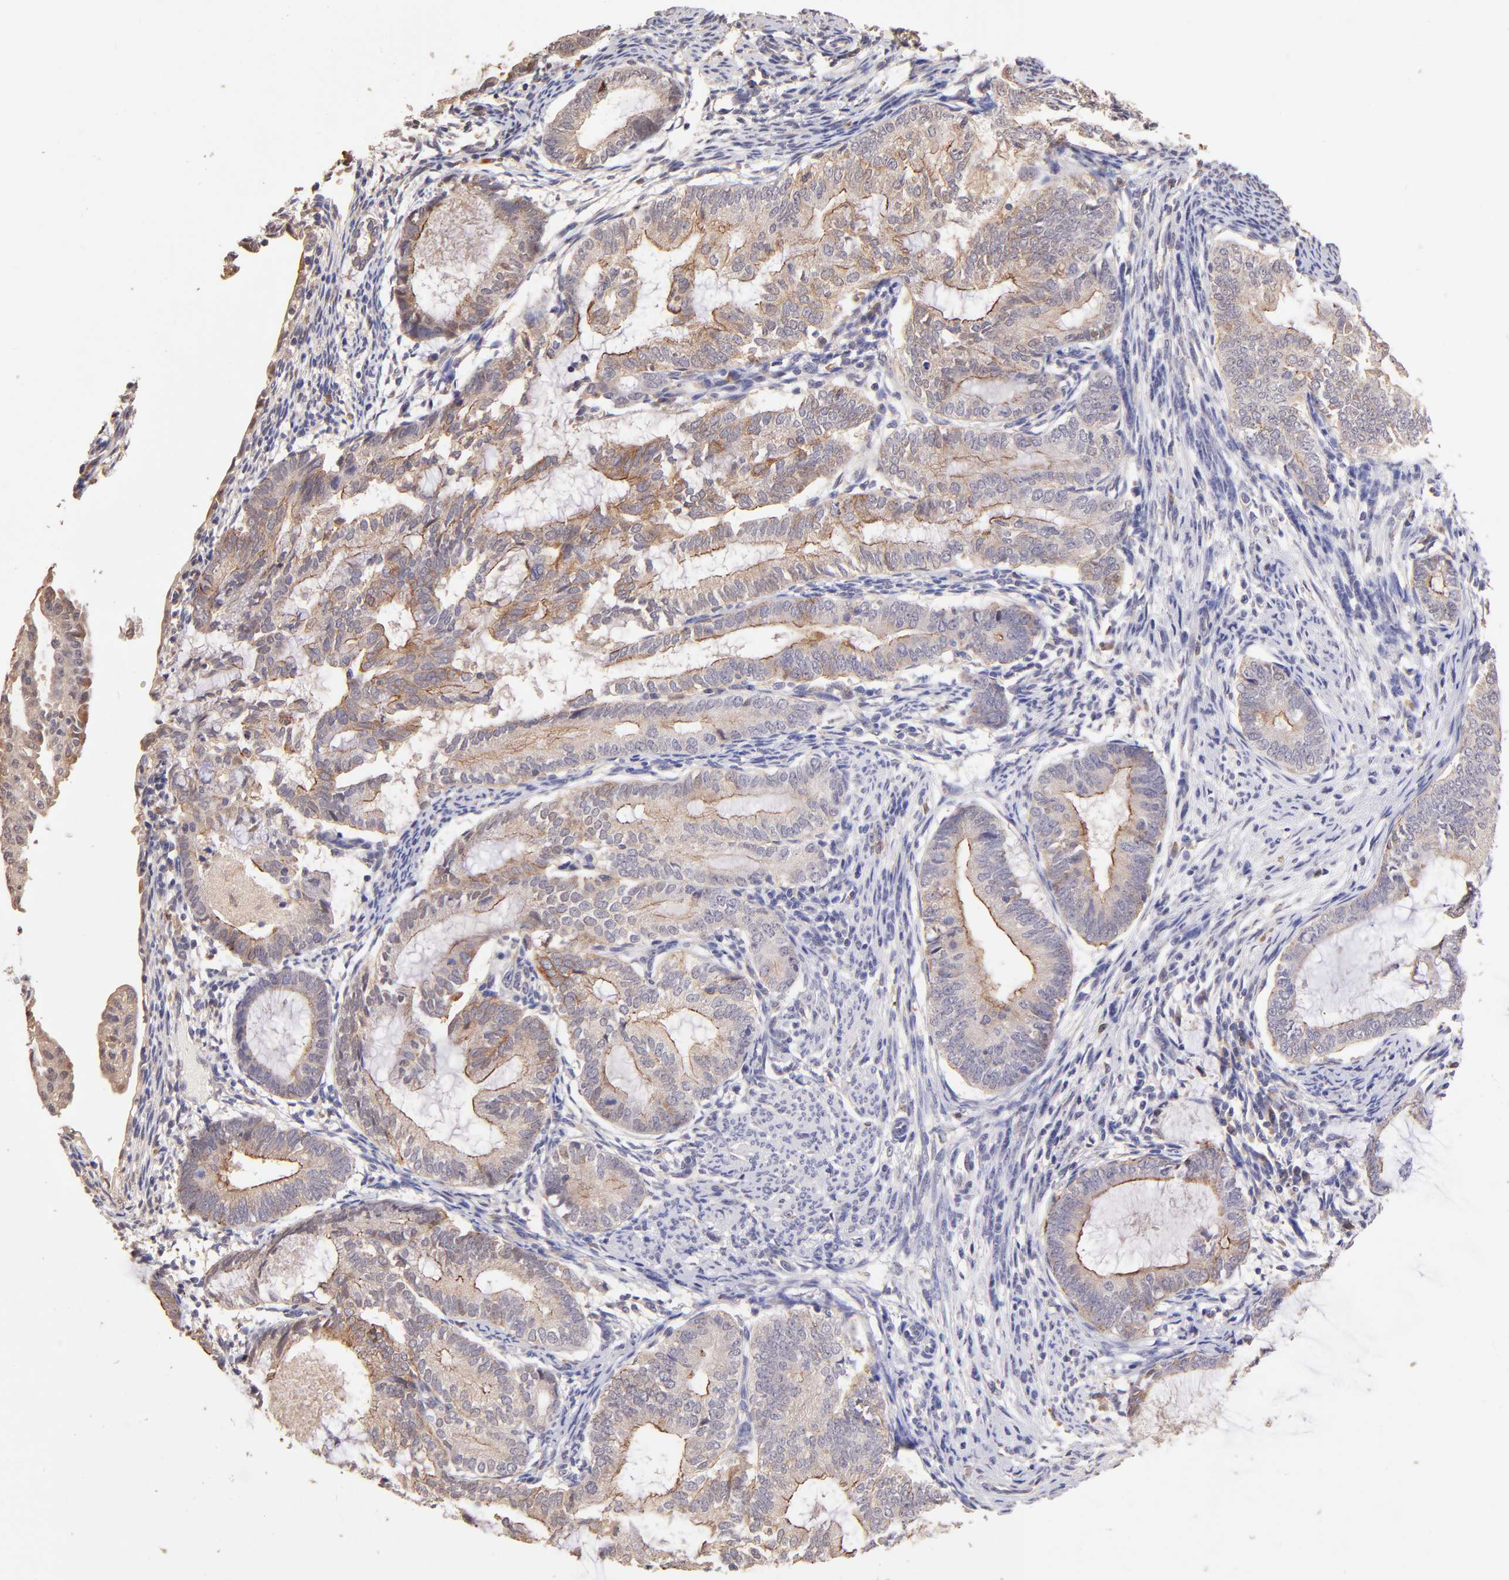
{"staining": {"intensity": "weak", "quantity": ">75%", "location": "cytoplasmic/membranous"}, "tissue": "endometrial cancer", "cell_type": "Tumor cells", "image_type": "cancer", "snomed": [{"axis": "morphology", "description": "Adenocarcinoma, NOS"}, {"axis": "topography", "description": "Endometrium"}], "caption": "Brown immunohistochemical staining in endometrial adenocarcinoma reveals weak cytoplasmic/membranous positivity in approximately >75% of tumor cells.", "gene": "RNASEL", "patient": {"sex": "female", "age": 63}}